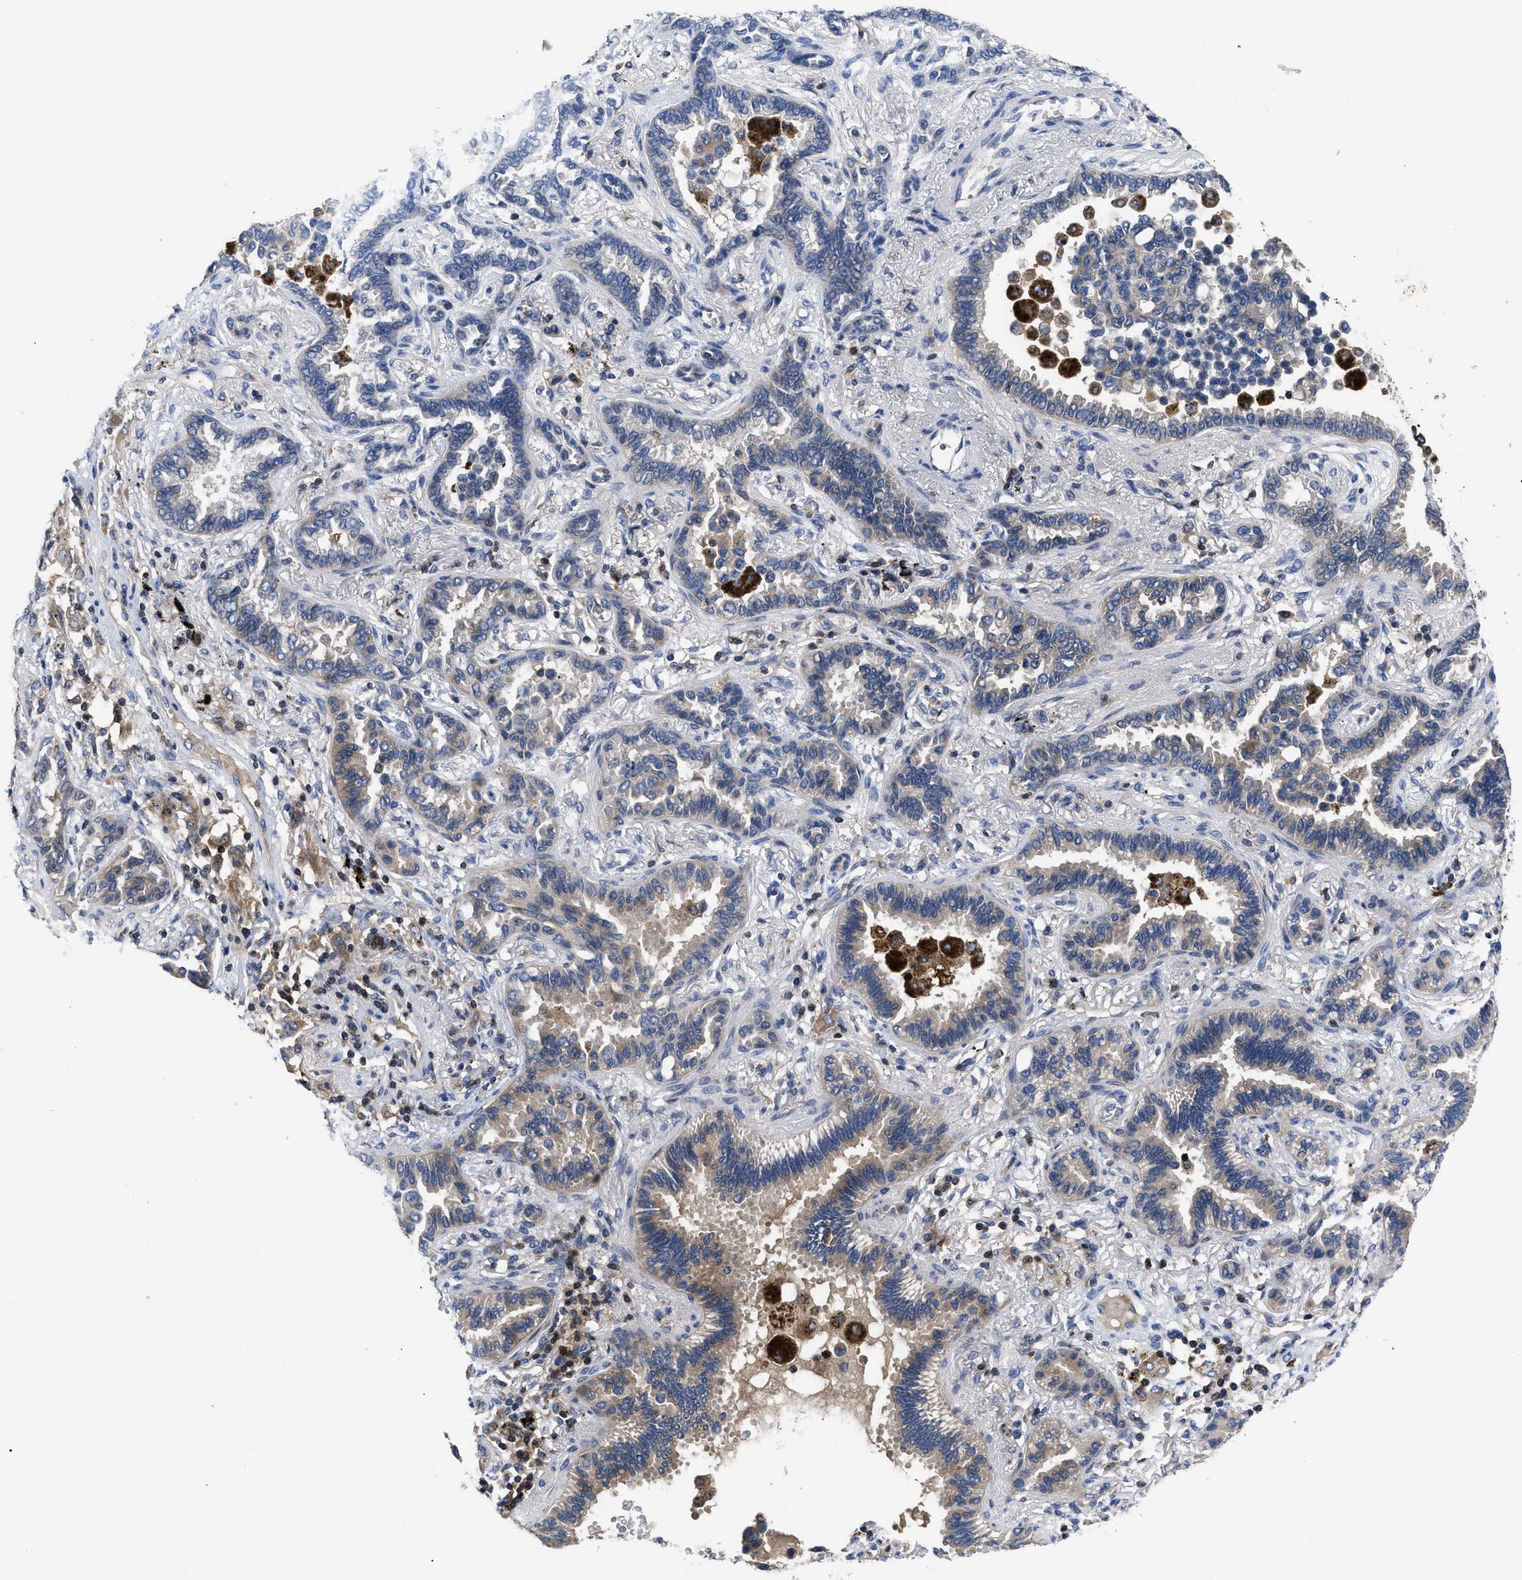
{"staining": {"intensity": "moderate", "quantity": "25%-75%", "location": "cytoplasmic/membranous"}, "tissue": "lung cancer", "cell_type": "Tumor cells", "image_type": "cancer", "snomed": [{"axis": "morphology", "description": "Normal tissue, NOS"}, {"axis": "morphology", "description": "Adenocarcinoma, NOS"}, {"axis": "topography", "description": "Lung"}], "caption": "Tumor cells demonstrate moderate cytoplasmic/membranous expression in approximately 25%-75% of cells in lung cancer (adenocarcinoma).", "gene": "YBEY", "patient": {"sex": "male", "age": 59}}